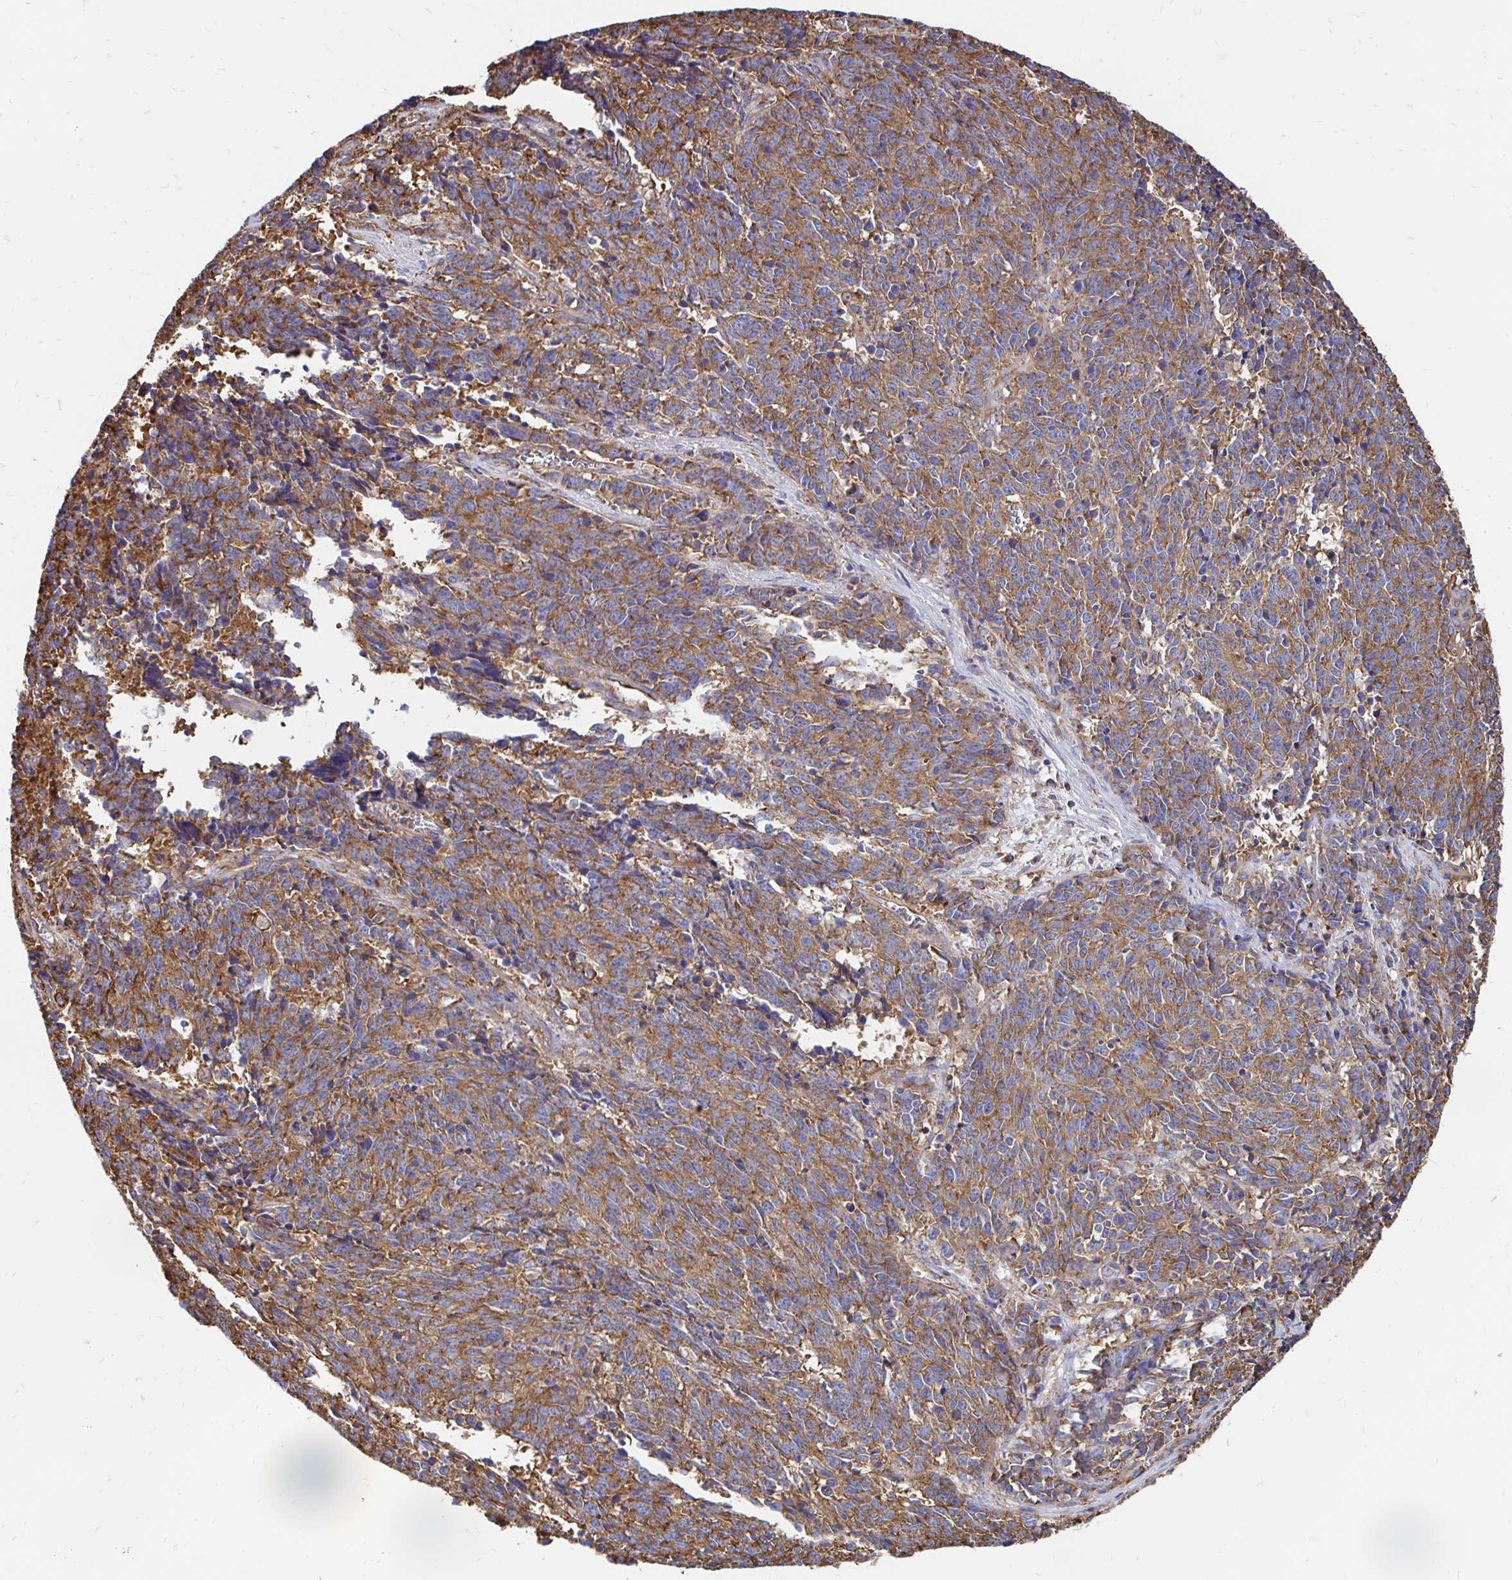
{"staining": {"intensity": "moderate", "quantity": ">75%", "location": "cytoplasmic/membranous"}, "tissue": "cervical cancer", "cell_type": "Tumor cells", "image_type": "cancer", "snomed": [{"axis": "morphology", "description": "Squamous cell carcinoma, NOS"}, {"axis": "topography", "description": "Cervix"}], "caption": "Immunohistochemistry (IHC) staining of cervical cancer, which exhibits medium levels of moderate cytoplasmic/membranous staining in approximately >75% of tumor cells indicating moderate cytoplasmic/membranous protein staining. The staining was performed using DAB (3,3'-diaminobenzidine) (brown) for protein detection and nuclei were counterstained in hematoxylin (blue).", "gene": "CLTC", "patient": {"sex": "female", "age": 29}}